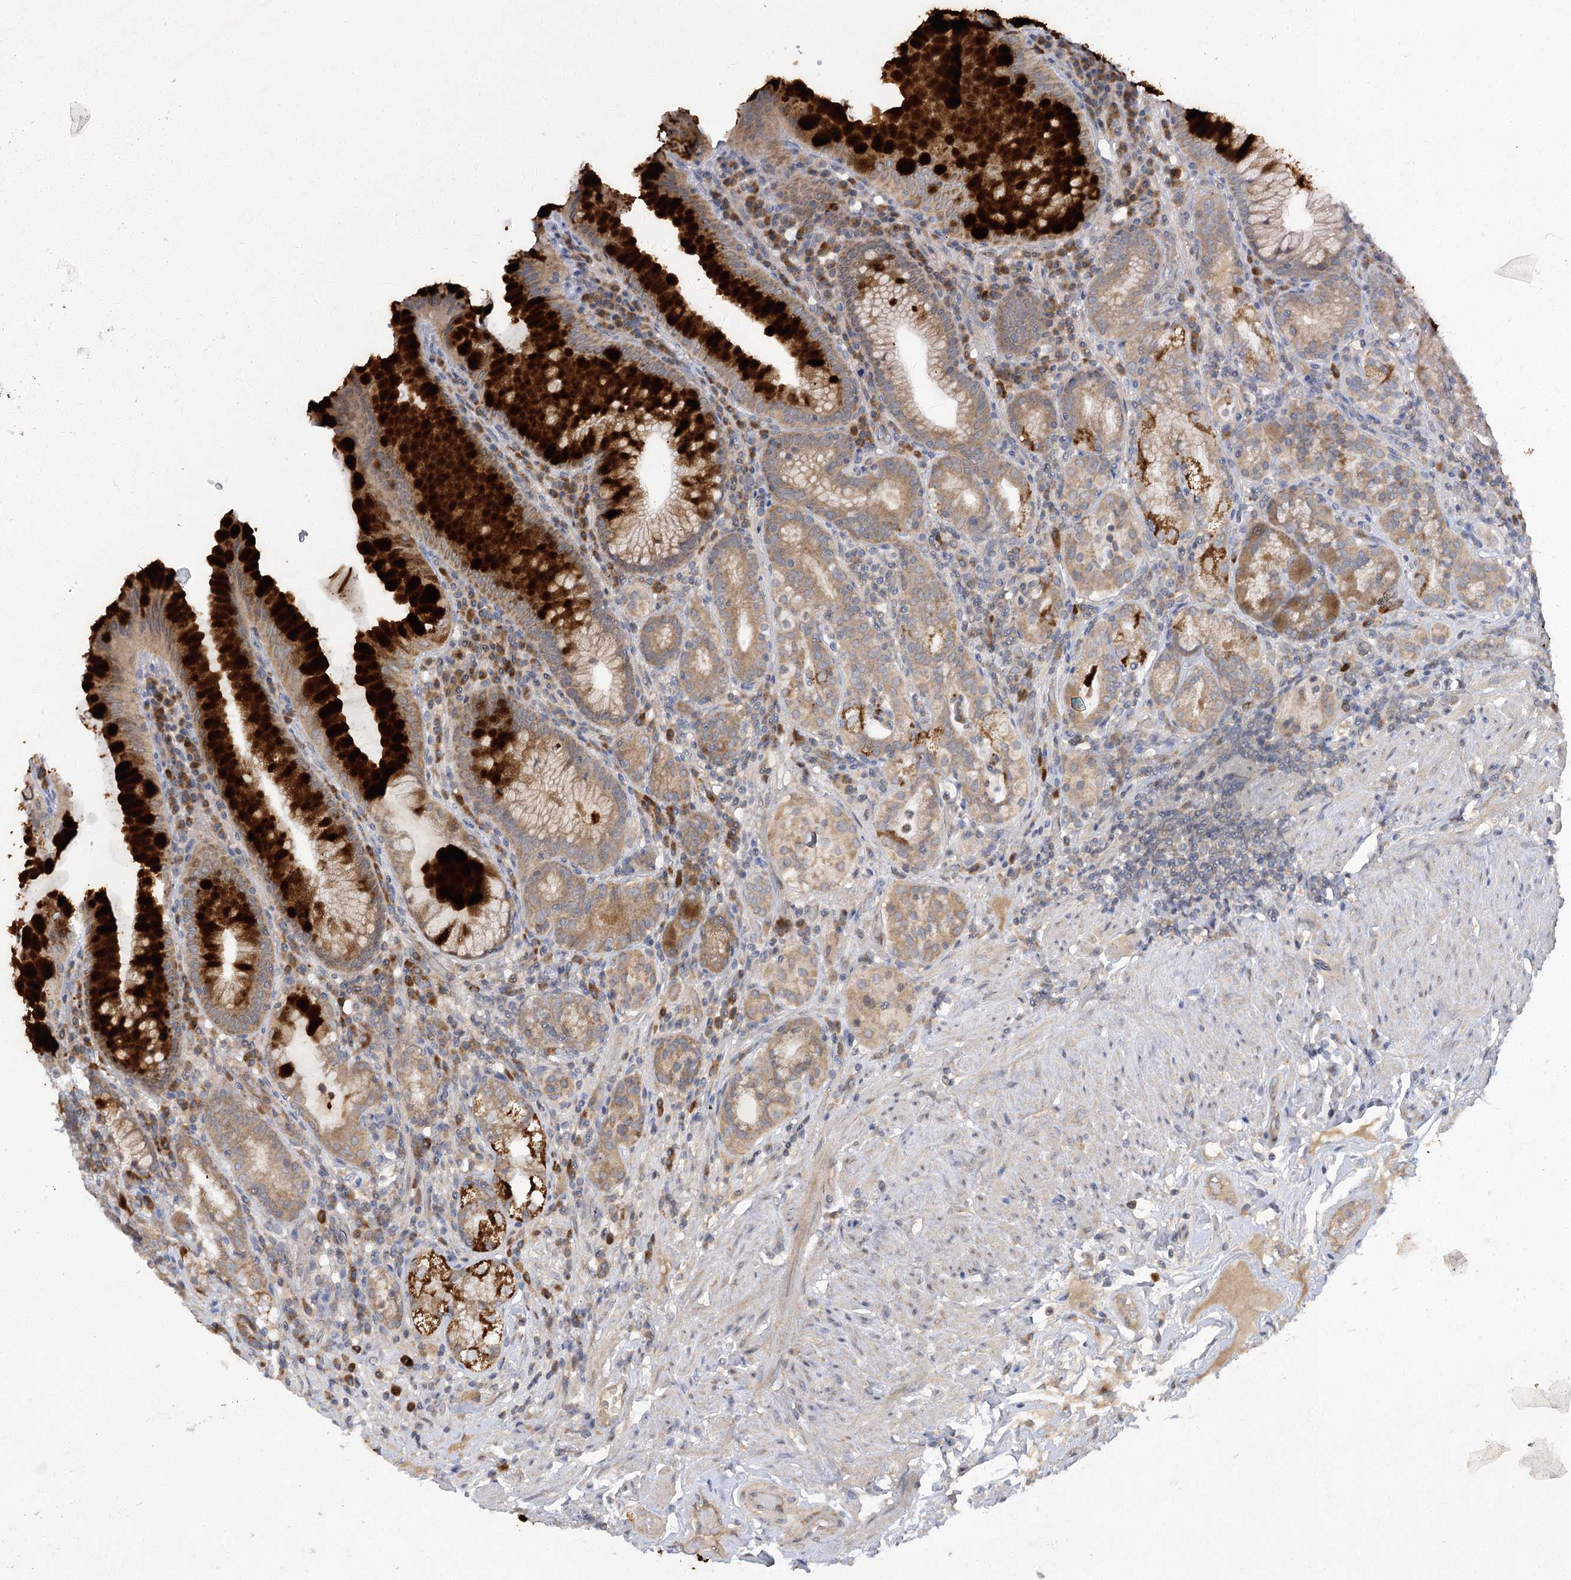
{"staining": {"intensity": "strong", "quantity": "25%-75%", "location": "cytoplasmic/membranous"}, "tissue": "stomach", "cell_type": "Glandular cells", "image_type": "normal", "snomed": [{"axis": "morphology", "description": "Normal tissue, NOS"}, {"axis": "topography", "description": "Stomach, upper"}, {"axis": "topography", "description": "Stomach, lower"}], "caption": "High-magnification brightfield microscopy of benign stomach stained with DAB (brown) and counterstained with hematoxylin (blue). glandular cells exhibit strong cytoplasmic/membranous positivity is appreciated in approximately25%-75% of cells. (brown staining indicates protein expression, while blue staining denotes nuclei).", "gene": "TRAF3IP1", "patient": {"sex": "female", "age": 76}}